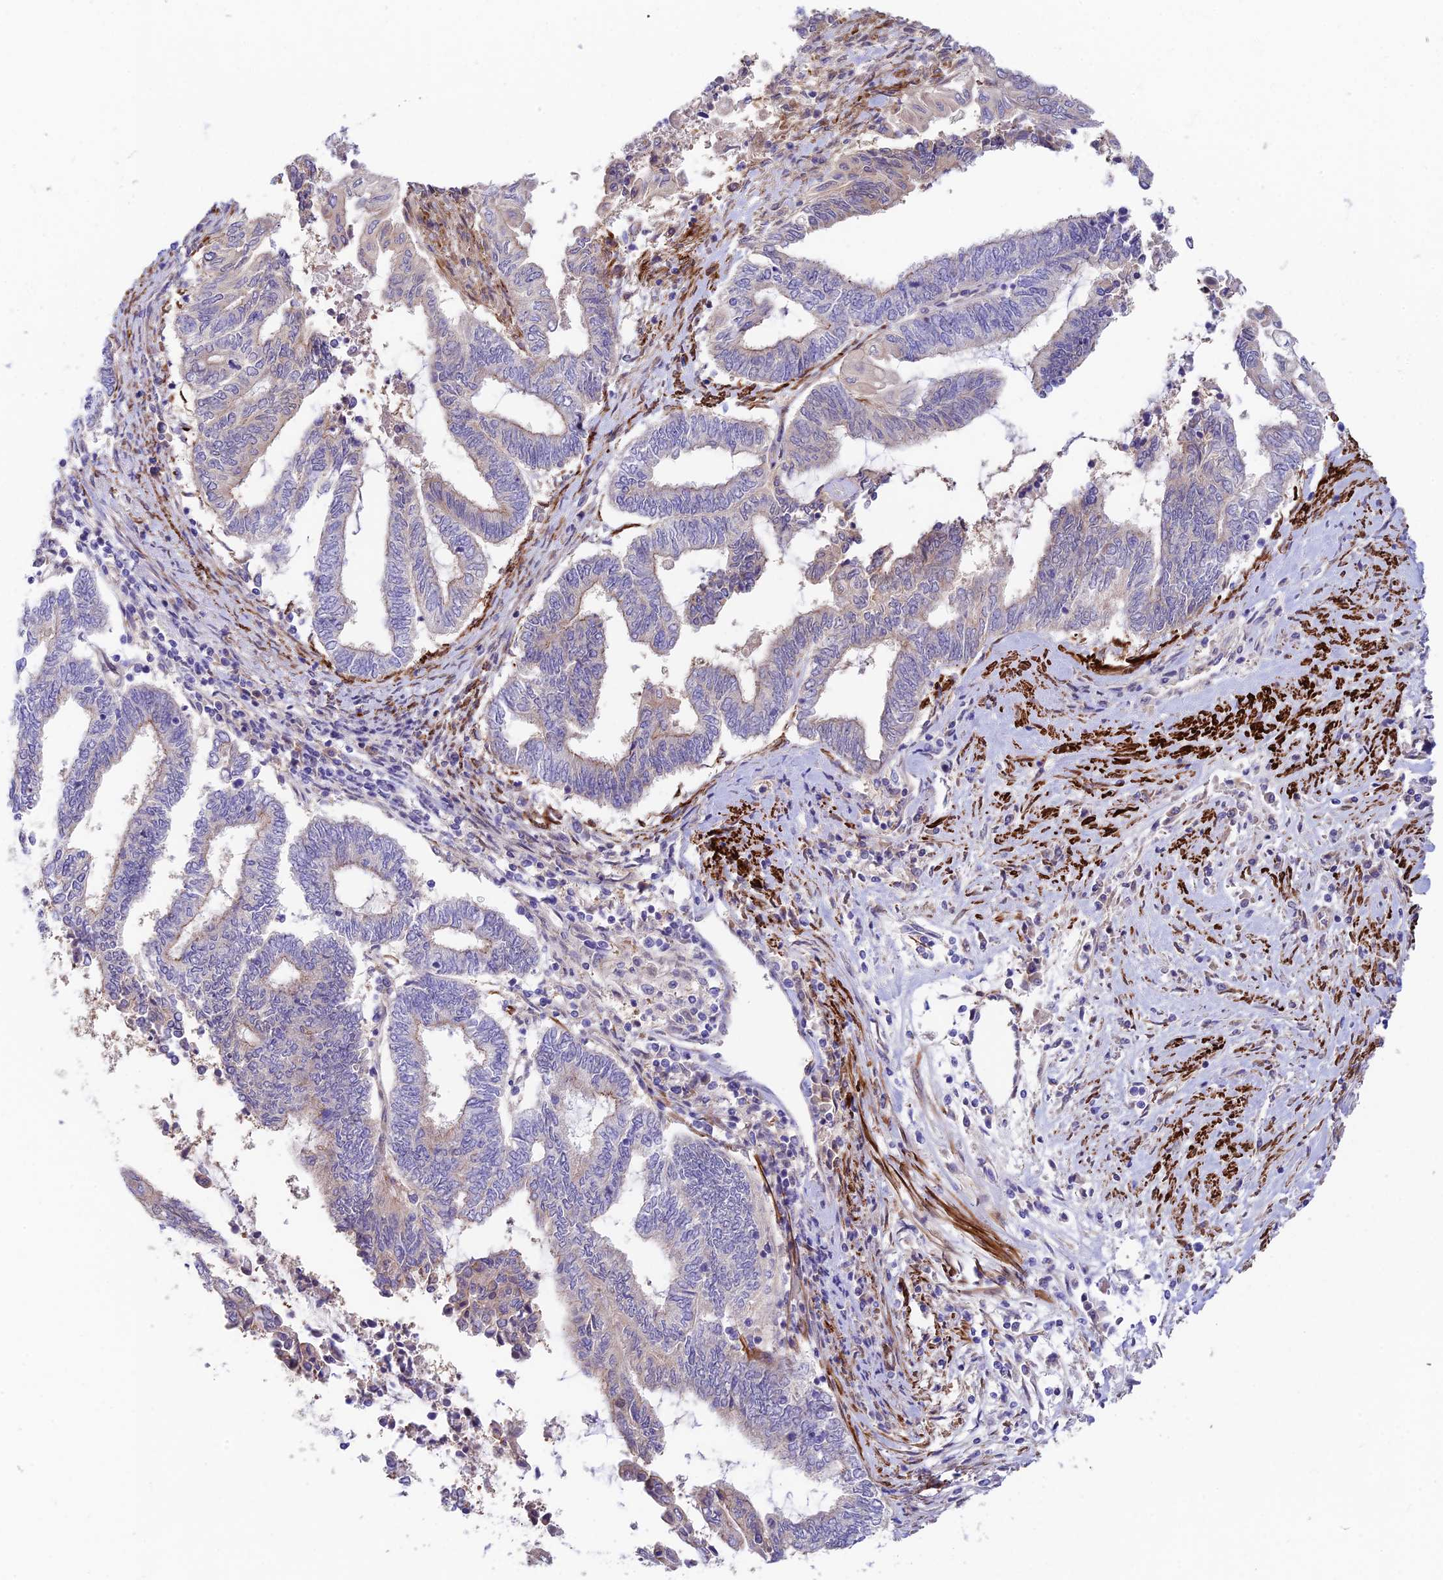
{"staining": {"intensity": "negative", "quantity": "none", "location": "none"}, "tissue": "endometrial cancer", "cell_type": "Tumor cells", "image_type": "cancer", "snomed": [{"axis": "morphology", "description": "Adenocarcinoma, NOS"}, {"axis": "topography", "description": "Uterus"}, {"axis": "topography", "description": "Endometrium"}], "caption": "Adenocarcinoma (endometrial) was stained to show a protein in brown. There is no significant expression in tumor cells. (DAB (3,3'-diaminobenzidine) immunohistochemistry visualized using brightfield microscopy, high magnification).", "gene": "ANKRD50", "patient": {"sex": "female", "age": 70}}